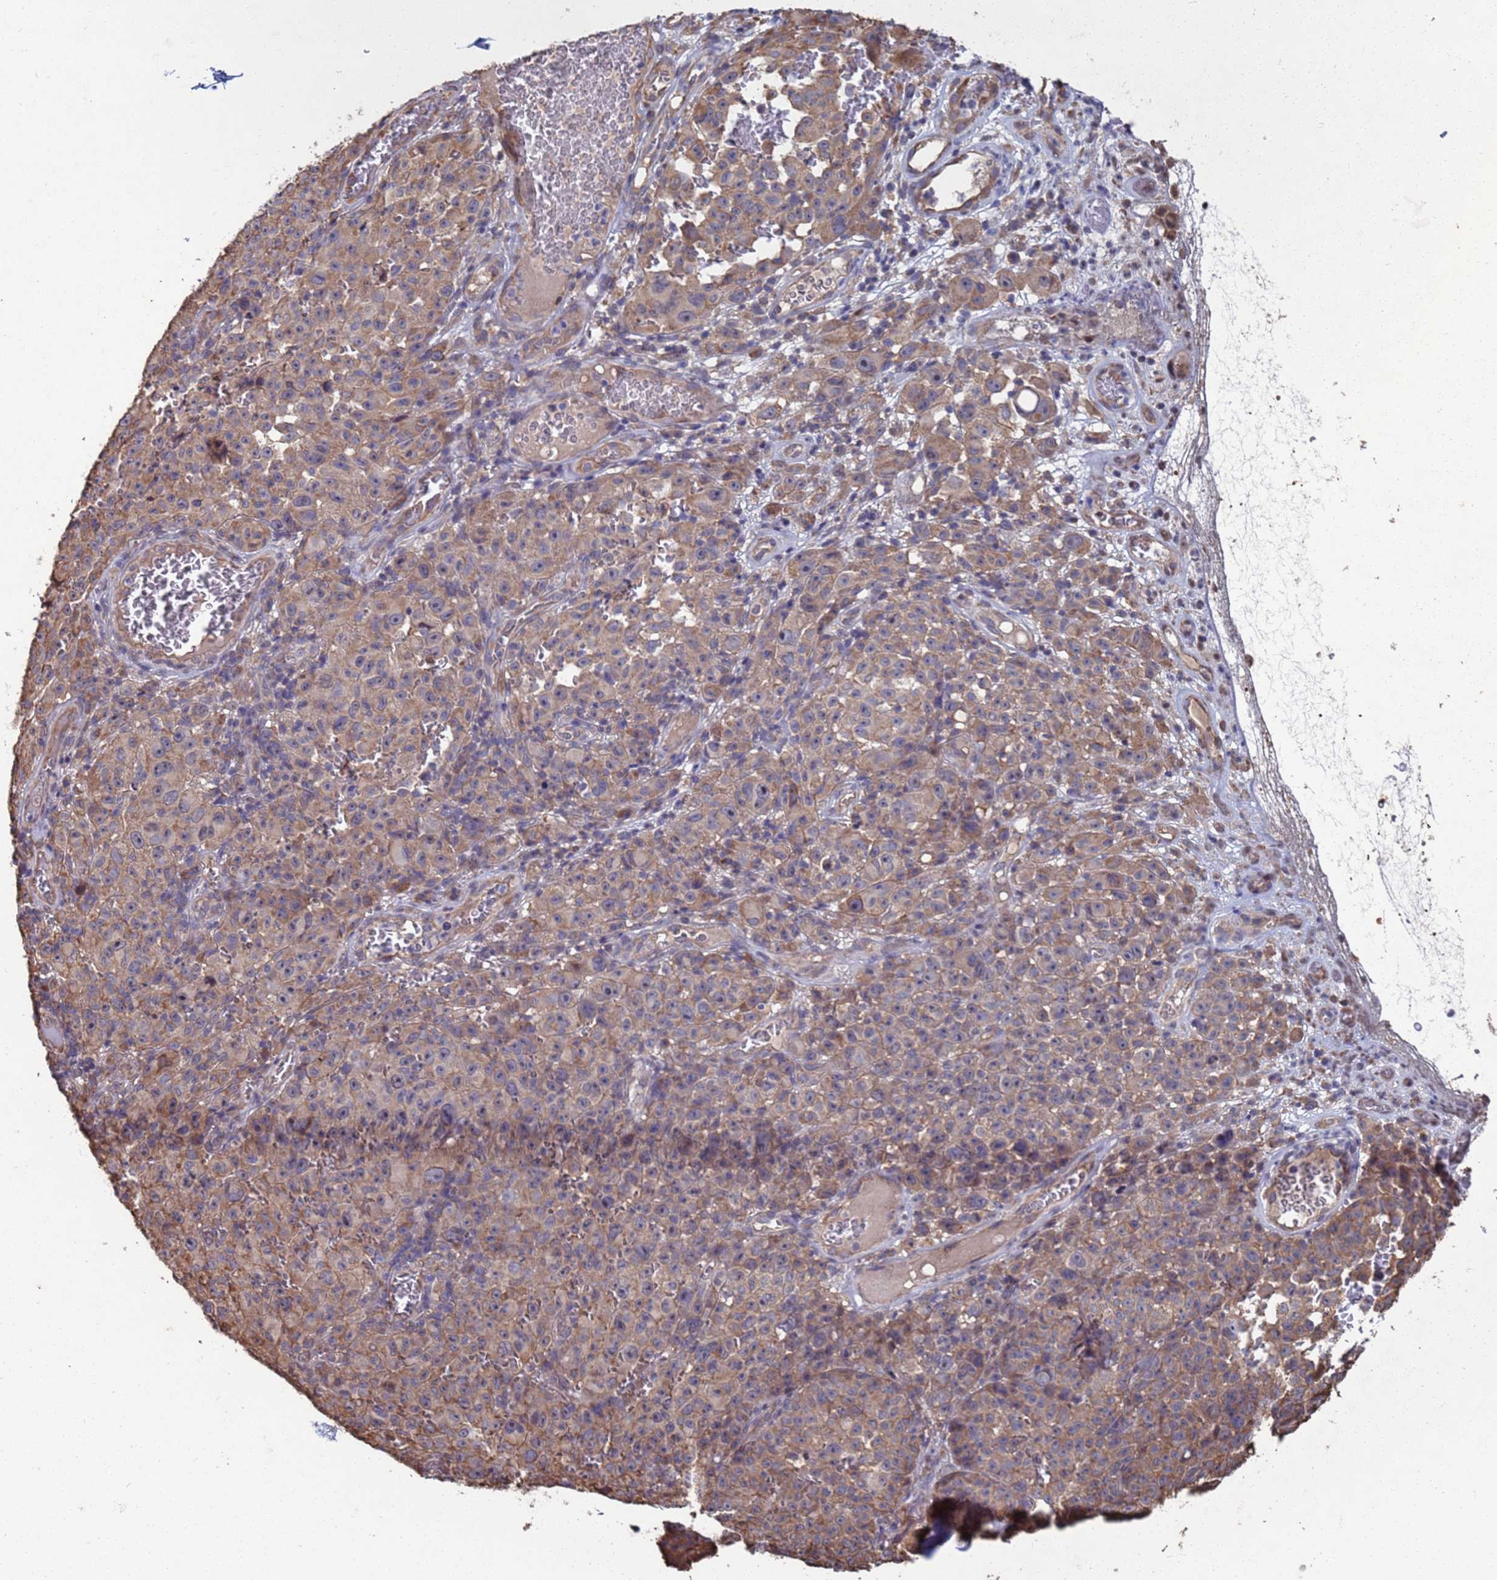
{"staining": {"intensity": "moderate", "quantity": "25%-75%", "location": "cytoplasmic/membranous"}, "tissue": "melanoma", "cell_type": "Tumor cells", "image_type": "cancer", "snomed": [{"axis": "morphology", "description": "Malignant melanoma, NOS"}, {"axis": "topography", "description": "Skin"}], "caption": "High-power microscopy captured an immunohistochemistry photomicrograph of malignant melanoma, revealing moderate cytoplasmic/membranous staining in about 25%-75% of tumor cells.", "gene": "CFAP119", "patient": {"sex": "female", "age": 82}}